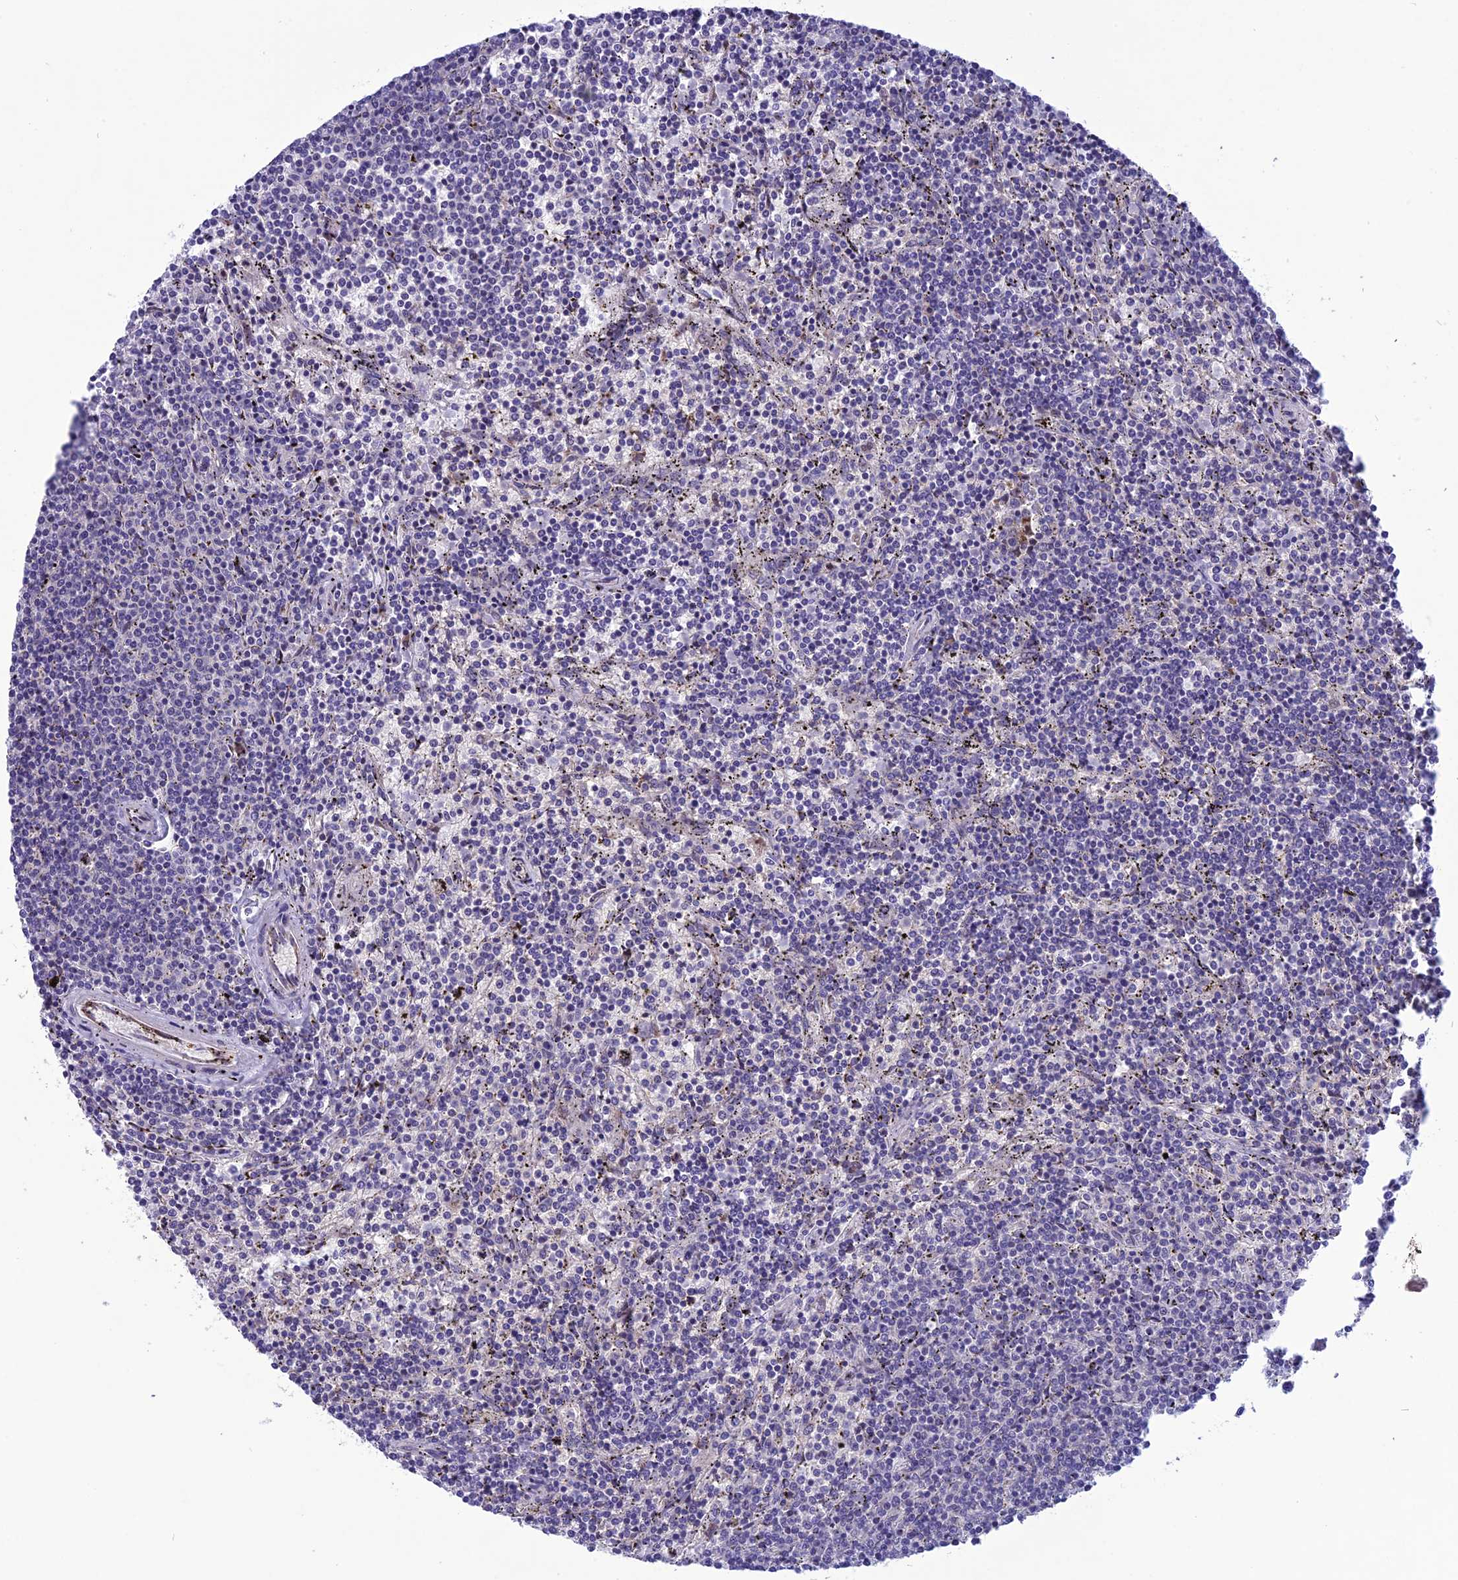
{"staining": {"intensity": "negative", "quantity": "none", "location": "none"}, "tissue": "lymphoma", "cell_type": "Tumor cells", "image_type": "cancer", "snomed": [{"axis": "morphology", "description": "Malignant lymphoma, non-Hodgkin's type, Low grade"}, {"axis": "topography", "description": "Spleen"}], "caption": "A high-resolution photomicrograph shows immunohistochemistry (IHC) staining of malignant lymphoma, non-Hodgkin's type (low-grade), which displays no significant positivity in tumor cells.", "gene": "PSMF1", "patient": {"sex": "female", "age": 50}}